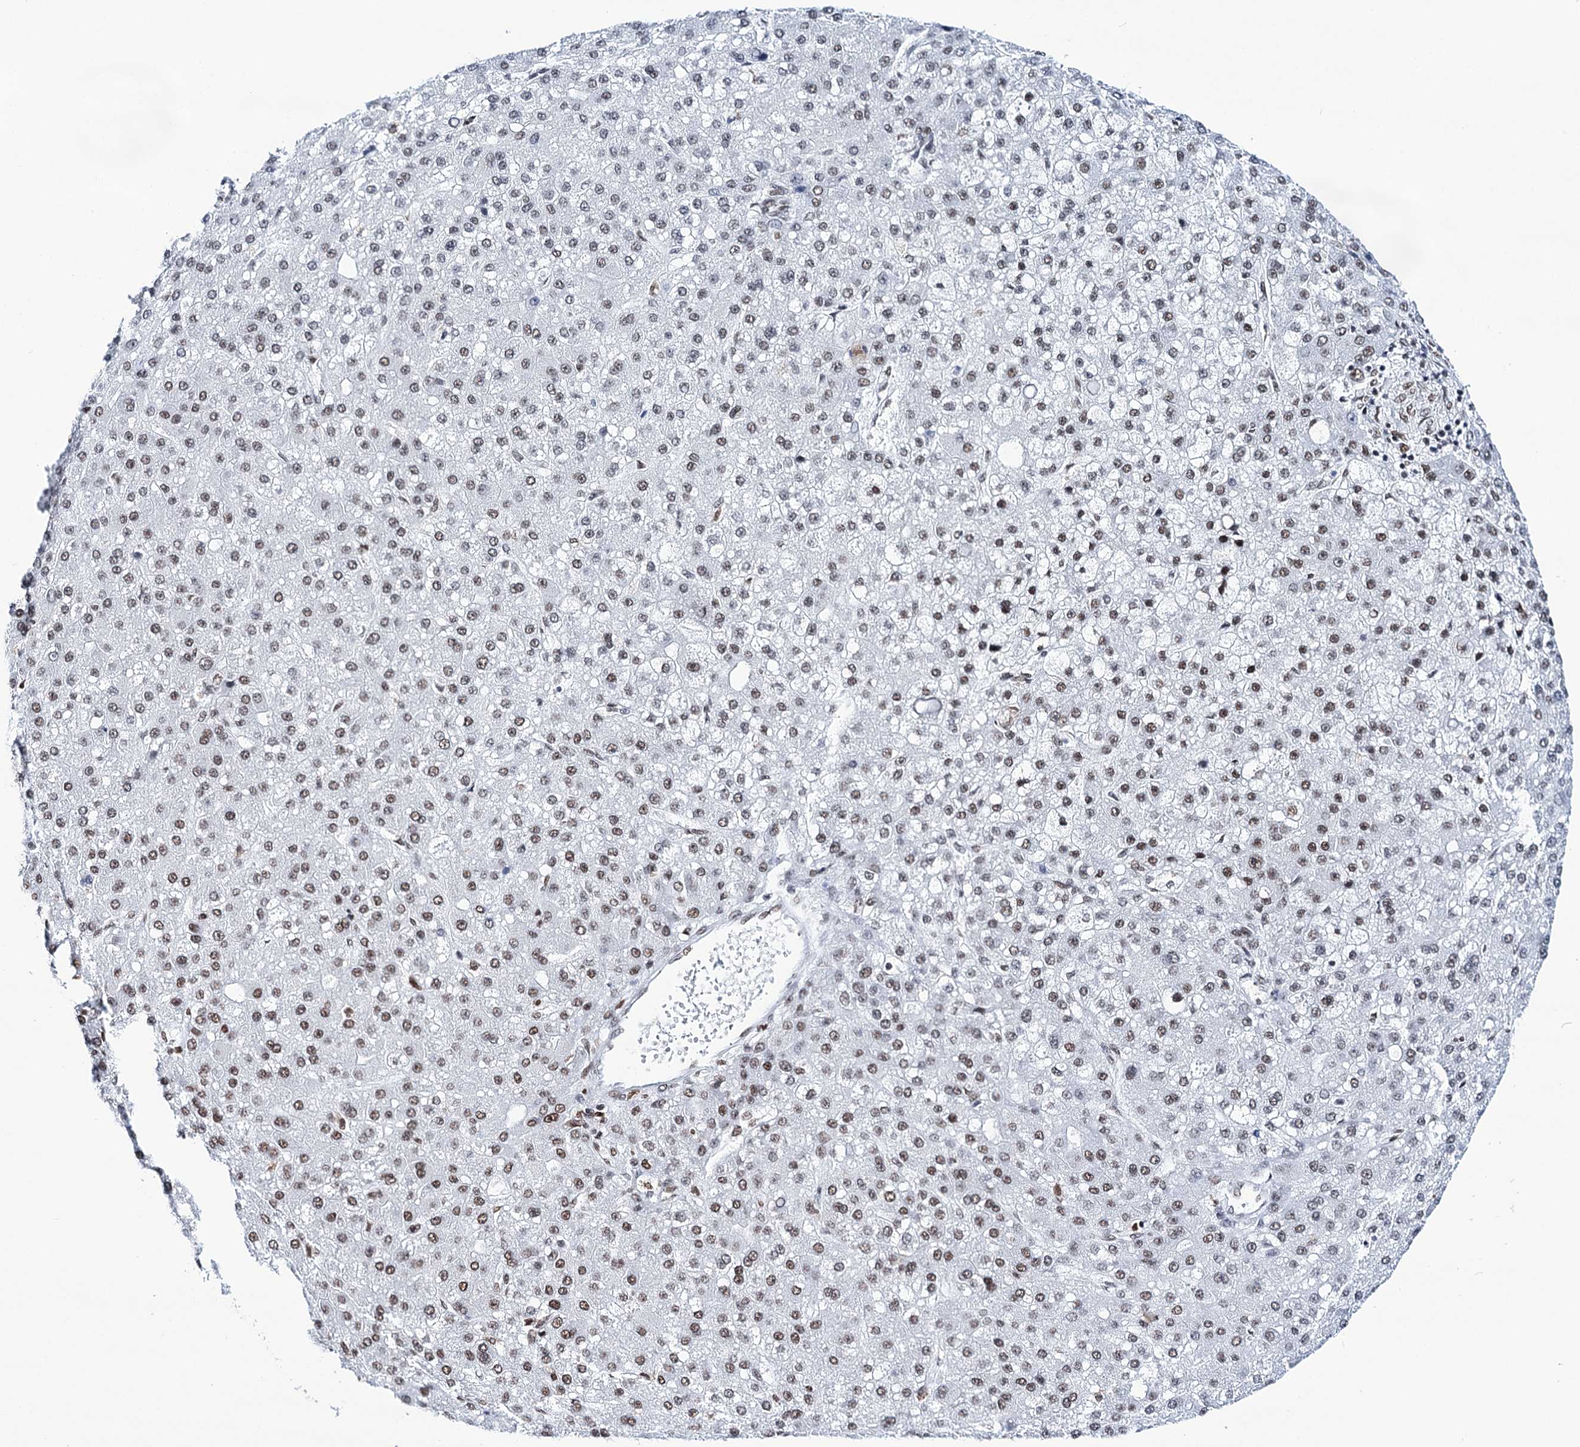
{"staining": {"intensity": "moderate", "quantity": ">75%", "location": "nuclear"}, "tissue": "liver cancer", "cell_type": "Tumor cells", "image_type": "cancer", "snomed": [{"axis": "morphology", "description": "Carcinoma, Hepatocellular, NOS"}, {"axis": "topography", "description": "Liver"}], "caption": "This micrograph displays IHC staining of human liver cancer (hepatocellular carcinoma), with medium moderate nuclear staining in about >75% of tumor cells.", "gene": "MATR3", "patient": {"sex": "male", "age": 67}}